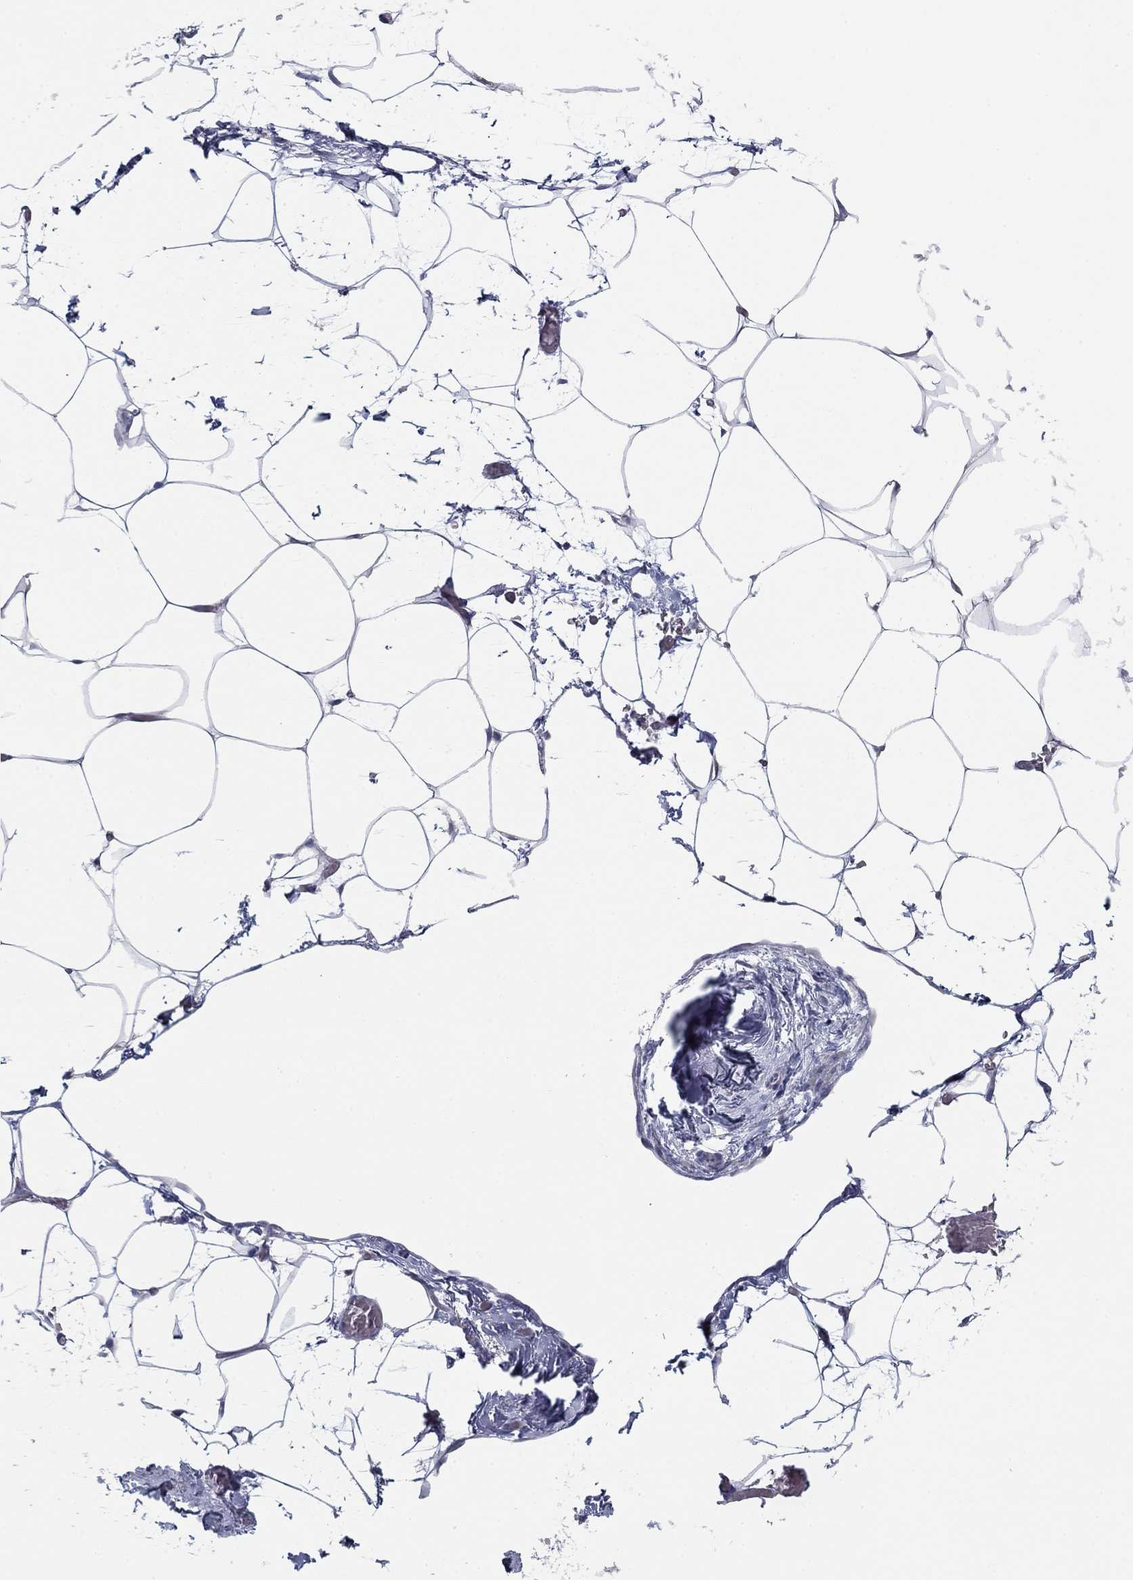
{"staining": {"intensity": "negative", "quantity": "none", "location": "none"}, "tissue": "adipose tissue", "cell_type": "Adipocytes", "image_type": "normal", "snomed": [{"axis": "morphology", "description": "Normal tissue, NOS"}, {"axis": "topography", "description": "Adipose tissue"}], "caption": "Adipocytes are negative for brown protein staining in benign adipose tissue. (Immunohistochemistry, brightfield microscopy, high magnification).", "gene": "PLS1", "patient": {"sex": "male", "age": 57}}